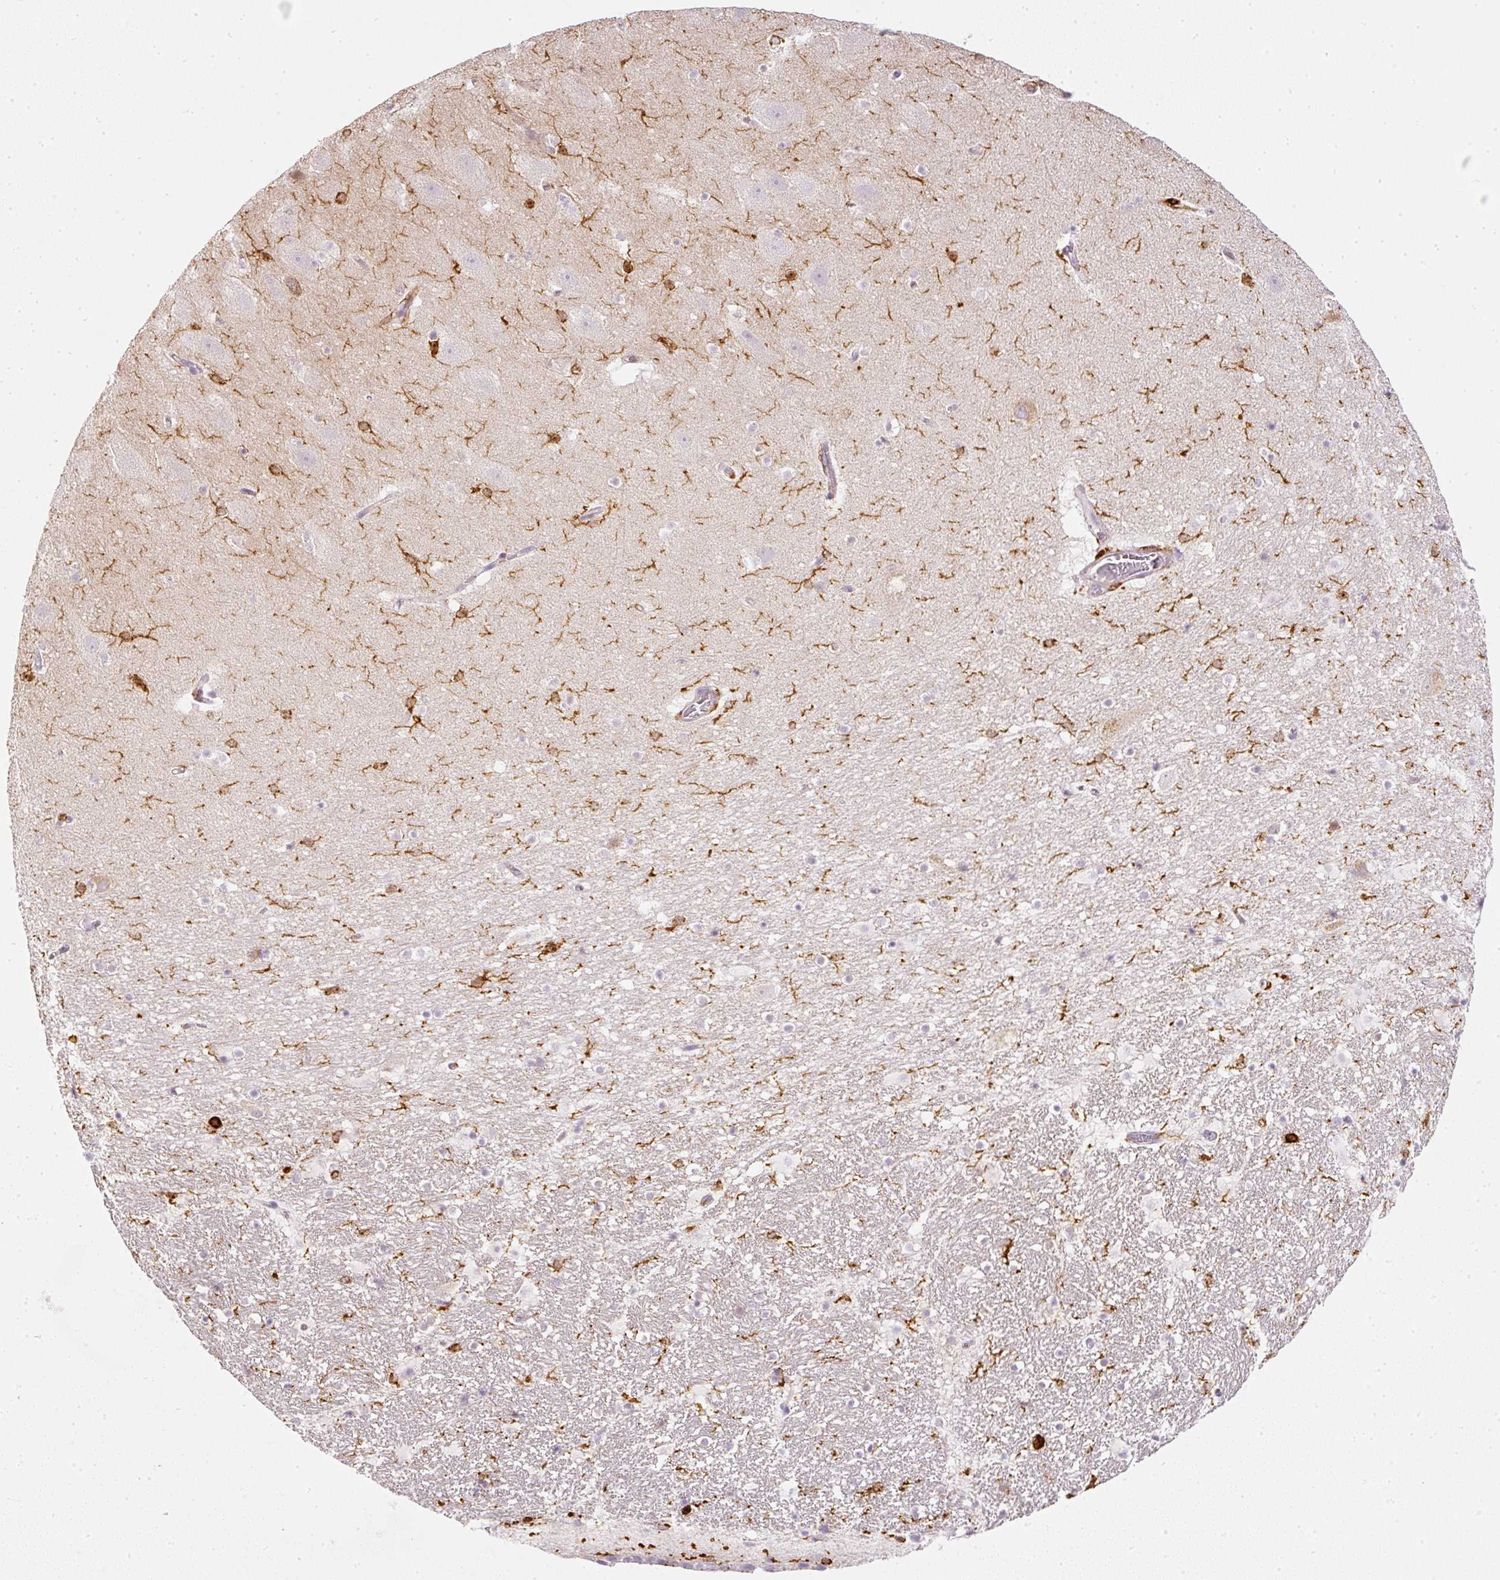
{"staining": {"intensity": "strong", "quantity": "<25%", "location": "cytoplasmic/membranous"}, "tissue": "hippocampus", "cell_type": "Glial cells", "image_type": "normal", "snomed": [{"axis": "morphology", "description": "Normal tissue, NOS"}, {"axis": "topography", "description": "Hippocampus"}], "caption": "Glial cells reveal strong cytoplasmic/membranous staining in approximately <25% of cells in benign hippocampus. The staining was performed using DAB, with brown indicating positive protein expression. Nuclei are stained blue with hematoxylin.", "gene": "EVL", "patient": {"sex": "male", "age": 37}}